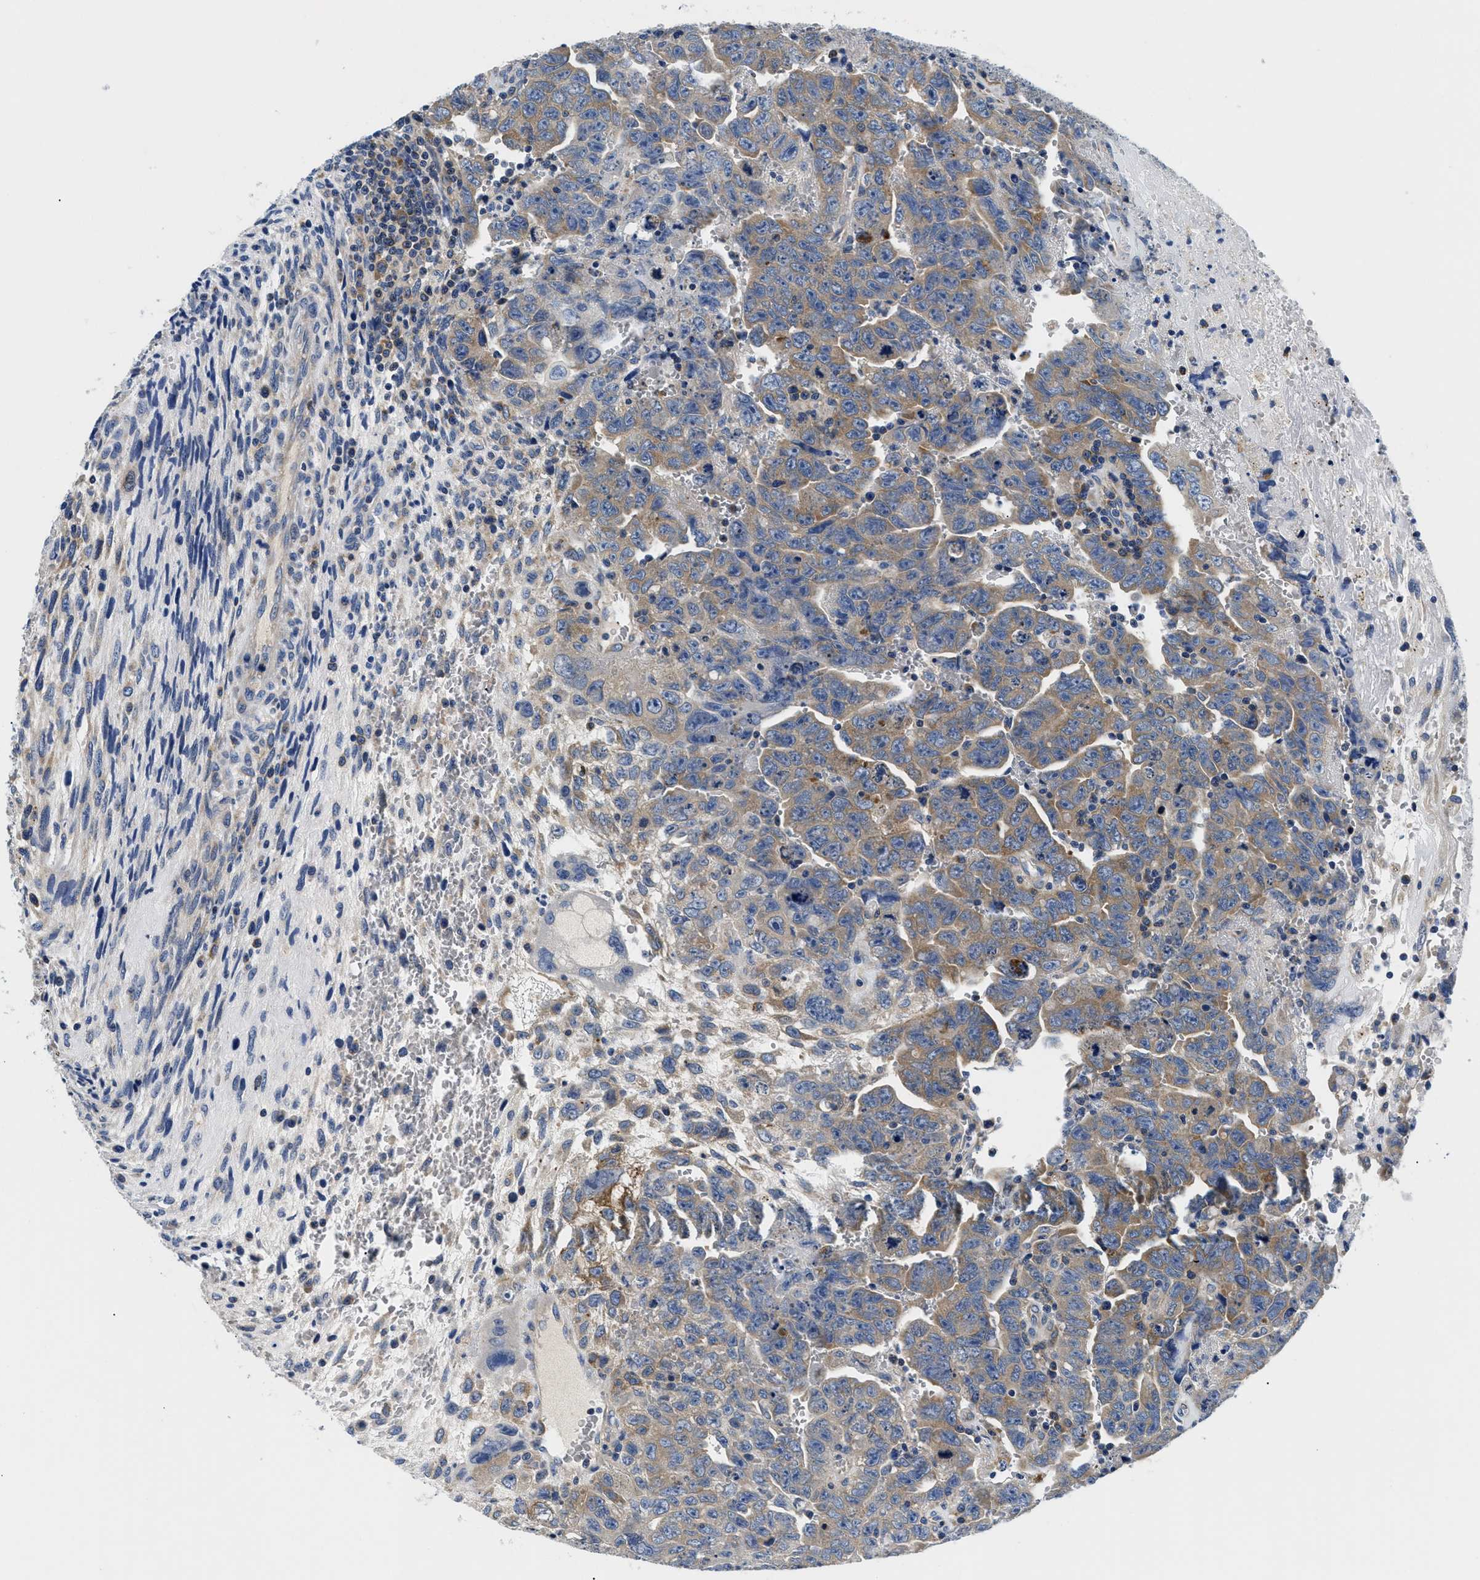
{"staining": {"intensity": "weak", "quantity": "25%-75%", "location": "cytoplasmic/membranous"}, "tissue": "testis cancer", "cell_type": "Tumor cells", "image_type": "cancer", "snomed": [{"axis": "morphology", "description": "Carcinoma, Embryonal, NOS"}, {"axis": "topography", "description": "Testis"}], "caption": "There is low levels of weak cytoplasmic/membranous positivity in tumor cells of testis embryonal carcinoma, as demonstrated by immunohistochemical staining (brown color).", "gene": "MEA1", "patient": {"sex": "male", "age": 28}}